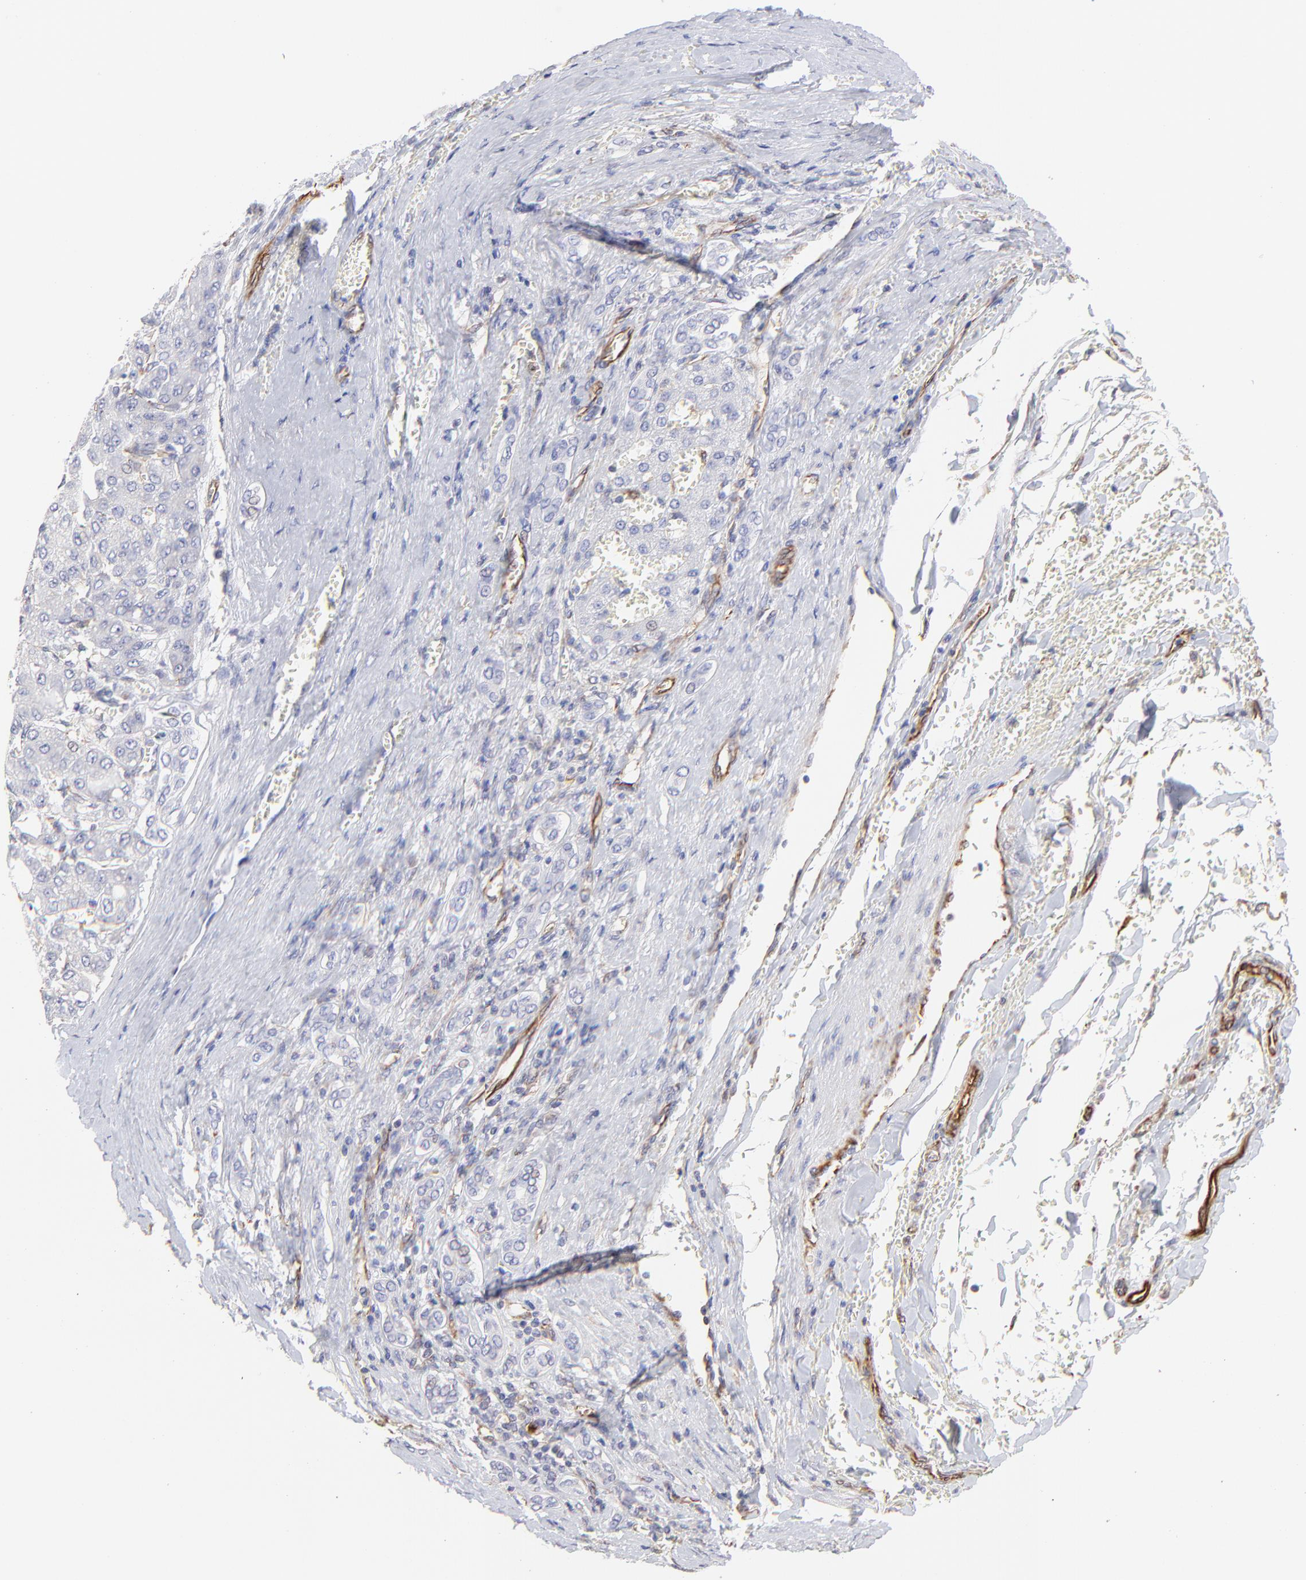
{"staining": {"intensity": "negative", "quantity": "none", "location": "none"}, "tissue": "liver cancer", "cell_type": "Tumor cells", "image_type": "cancer", "snomed": [{"axis": "morphology", "description": "Carcinoma, Hepatocellular, NOS"}, {"axis": "topography", "description": "Liver"}], "caption": "Immunohistochemistry (IHC) image of human liver cancer (hepatocellular carcinoma) stained for a protein (brown), which shows no positivity in tumor cells. (DAB IHC, high magnification).", "gene": "COX8C", "patient": {"sex": "male", "age": 69}}